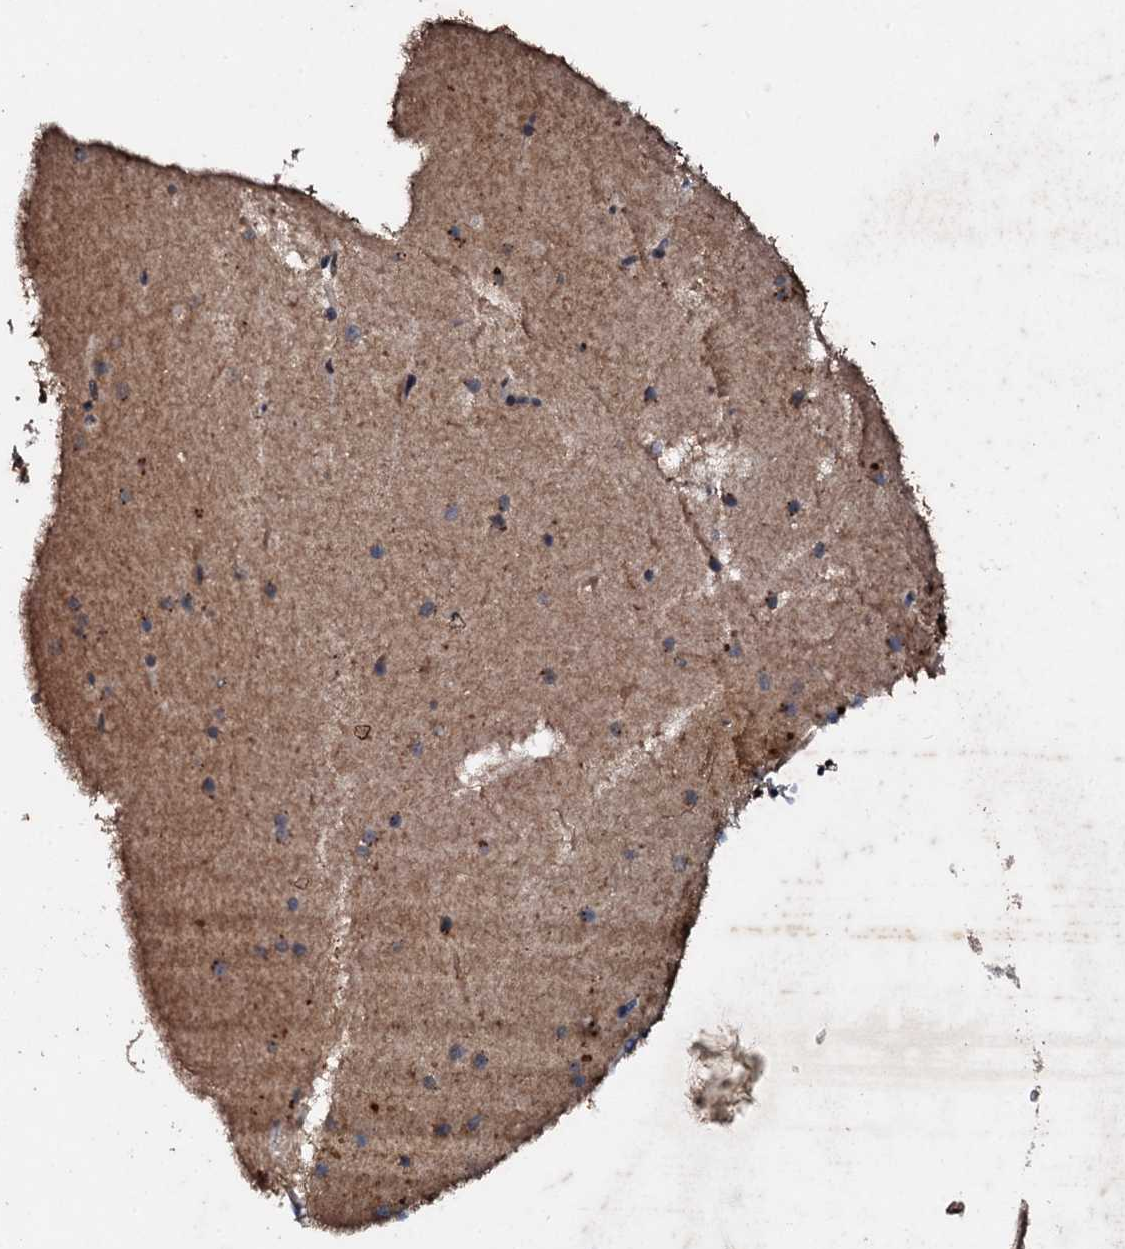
{"staining": {"intensity": "negative", "quantity": "none", "location": "none"}, "tissue": "cerebellum", "cell_type": "Cells in granular layer", "image_type": "normal", "snomed": [{"axis": "morphology", "description": "Normal tissue, NOS"}, {"axis": "topography", "description": "Cerebellum"}], "caption": "This is an IHC photomicrograph of unremarkable cerebellum. There is no expression in cells in granular layer.", "gene": "ADAMTS10", "patient": {"sex": "male", "age": 54}}